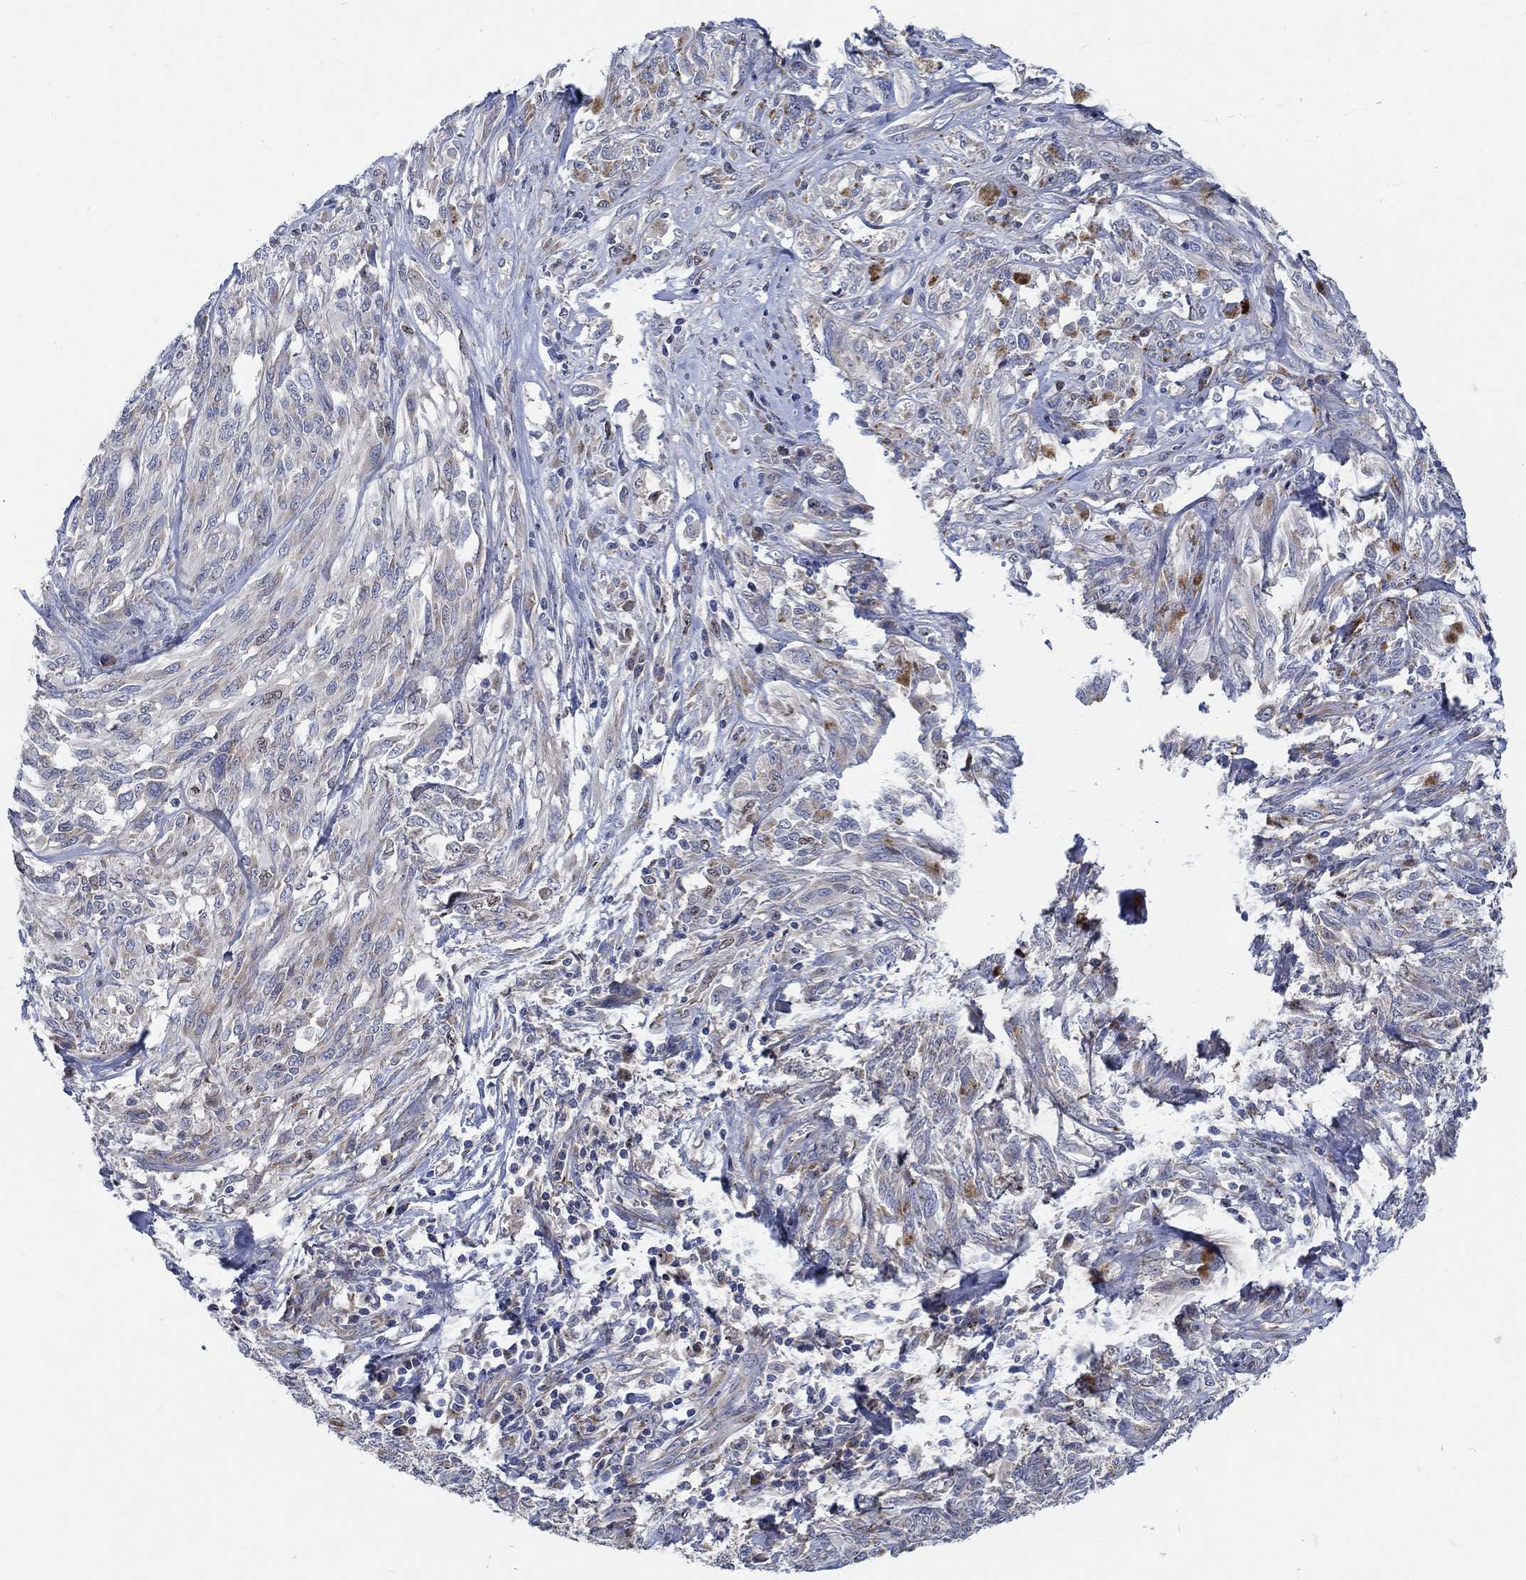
{"staining": {"intensity": "negative", "quantity": "none", "location": "none"}, "tissue": "melanoma", "cell_type": "Tumor cells", "image_type": "cancer", "snomed": [{"axis": "morphology", "description": "Malignant melanoma, NOS"}, {"axis": "topography", "description": "Skin"}], "caption": "The micrograph shows no staining of tumor cells in melanoma.", "gene": "MMP24", "patient": {"sex": "female", "age": 91}}